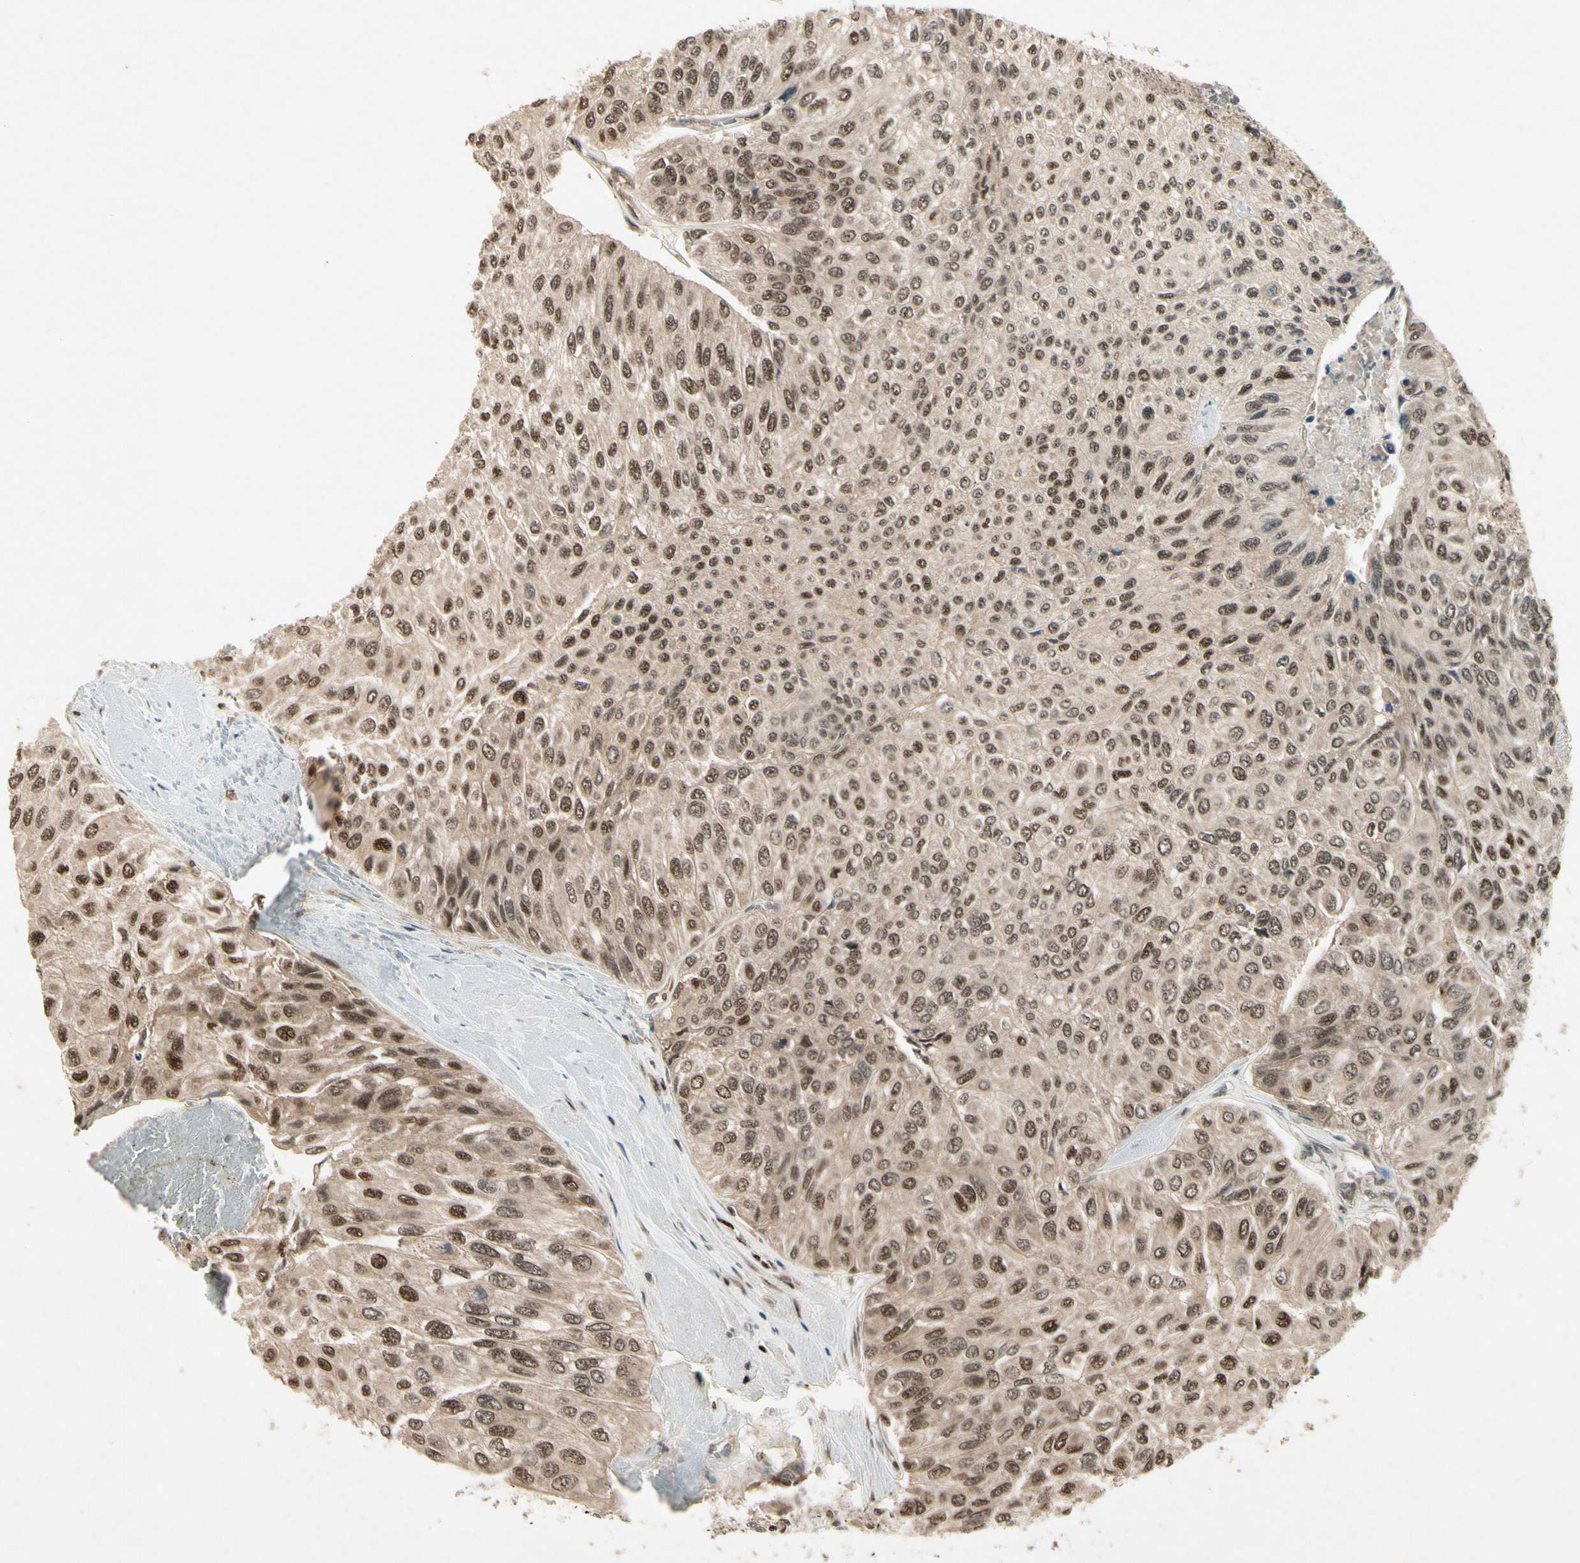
{"staining": {"intensity": "moderate", "quantity": ">75%", "location": "nuclear"}, "tissue": "urothelial cancer", "cell_type": "Tumor cells", "image_type": "cancer", "snomed": [{"axis": "morphology", "description": "Urothelial carcinoma, High grade"}, {"axis": "topography", "description": "Urinary bladder"}], "caption": "Approximately >75% of tumor cells in high-grade urothelial carcinoma display moderate nuclear protein staining as visualized by brown immunohistochemical staining.", "gene": "CDK11A", "patient": {"sex": "male", "age": 66}}